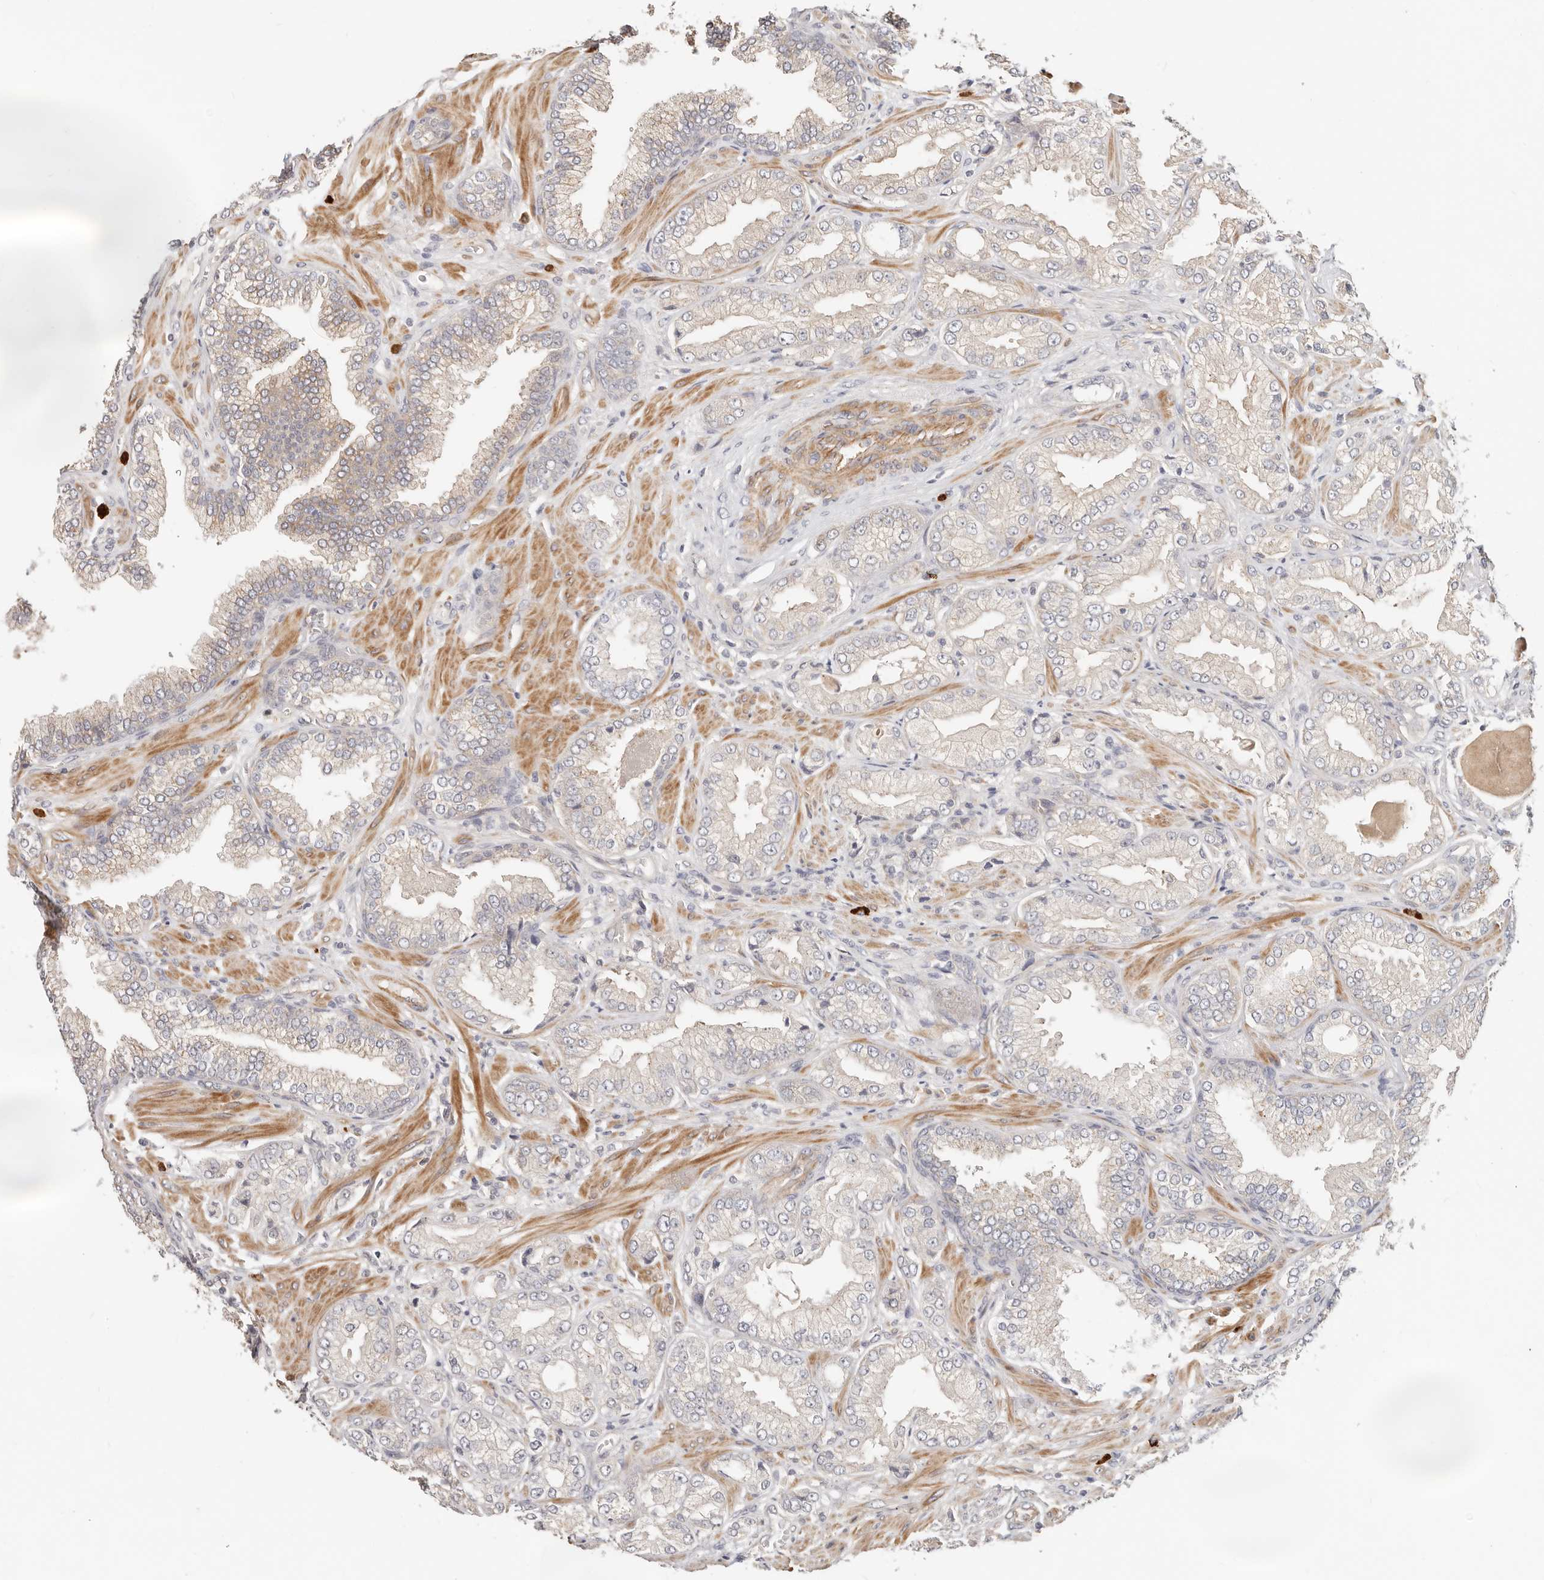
{"staining": {"intensity": "weak", "quantity": "<25%", "location": "cytoplasmic/membranous"}, "tissue": "prostate cancer", "cell_type": "Tumor cells", "image_type": "cancer", "snomed": [{"axis": "morphology", "description": "Adenocarcinoma, Low grade"}, {"axis": "topography", "description": "Prostate"}], "caption": "DAB (3,3'-diaminobenzidine) immunohistochemical staining of human prostate cancer exhibits no significant positivity in tumor cells. Nuclei are stained in blue.", "gene": "ZRANB1", "patient": {"sex": "male", "age": 62}}